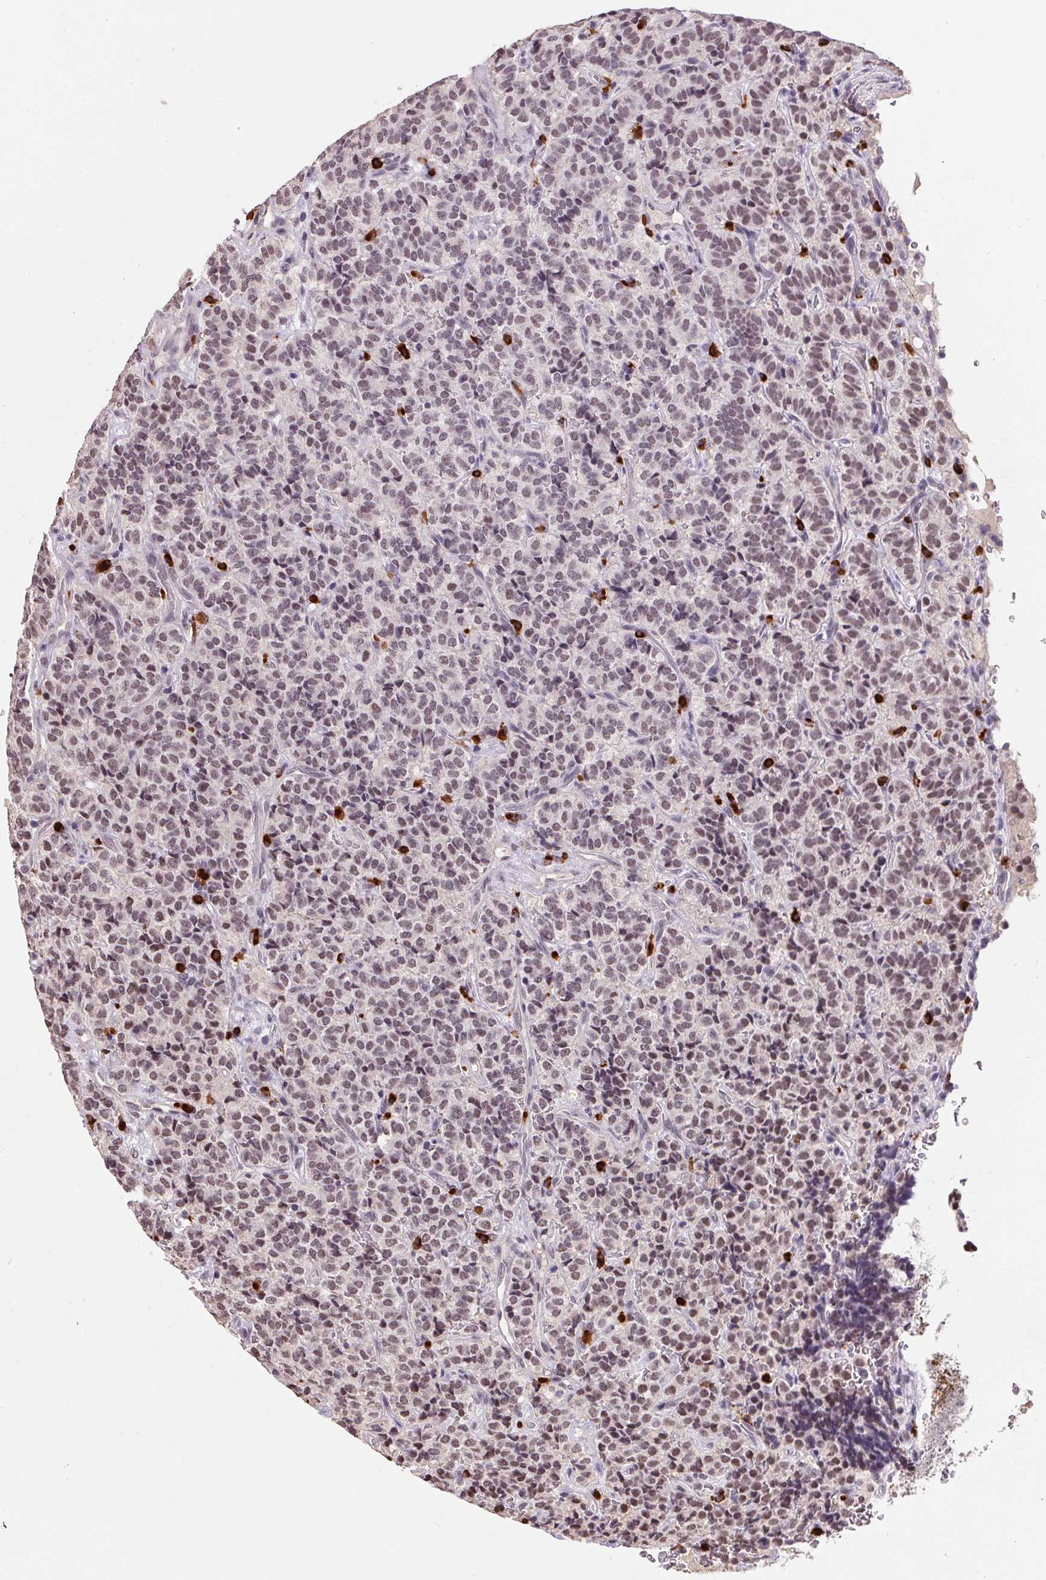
{"staining": {"intensity": "weak", "quantity": ">75%", "location": "nuclear"}, "tissue": "carcinoid", "cell_type": "Tumor cells", "image_type": "cancer", "snomed": [{"axis": "morphology", "description": "Carcinoid, malignant, NOS"}, {"axis": "topography", "description": "Pancreas"}], "caption": "An immunohistochemistry (IHC) histopathology image of tumor tissue is shown. Protein staining in brown highlights weak nuclear positivity in carcinoid within tumor cells.", "gene": "ZBTB4", "patient": {"sex": "male", "age": 36}}